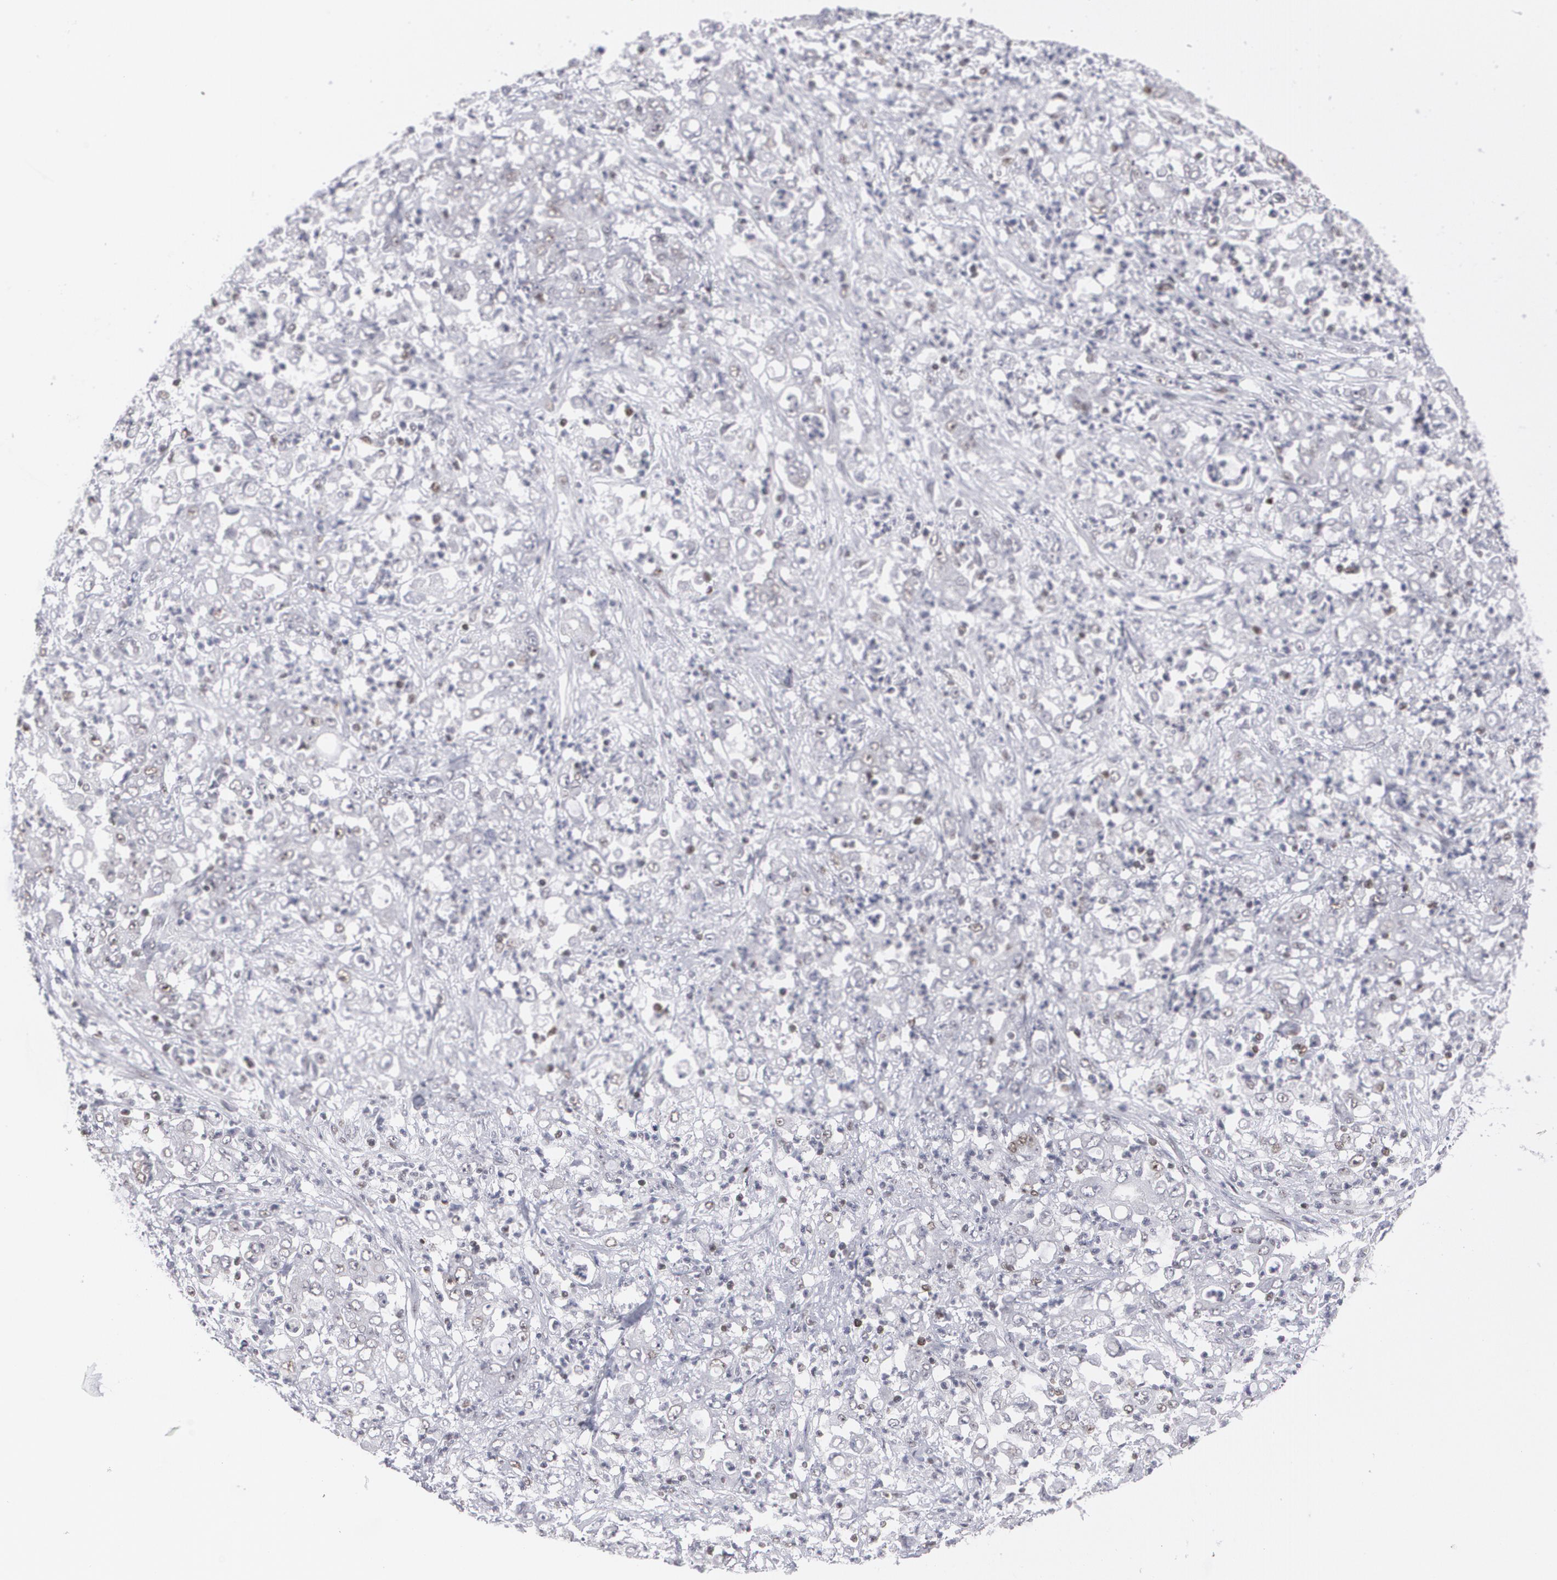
{"staining": {"intensity": "weak", "quantity": "25%-75%", "location": "nuclear"}, "tissue": "stomach cancer", "cell_type": "Tumor cells", "image_type": "cancer", "snomed": [{"axis": "morphology", "description": "Adenocarcinoma, NOS"}, {"axis": "topography", "description": "Stomach, lower"}], "caption": "Weak nuclear expression for a protein is present in approximately 25%-75% of tumor cells of stomach cancer (adenocarcinoma) using immunohistochemistry (IHC).", "gene": "MCL1", "patient": {"sex": "female", "age": 71}}